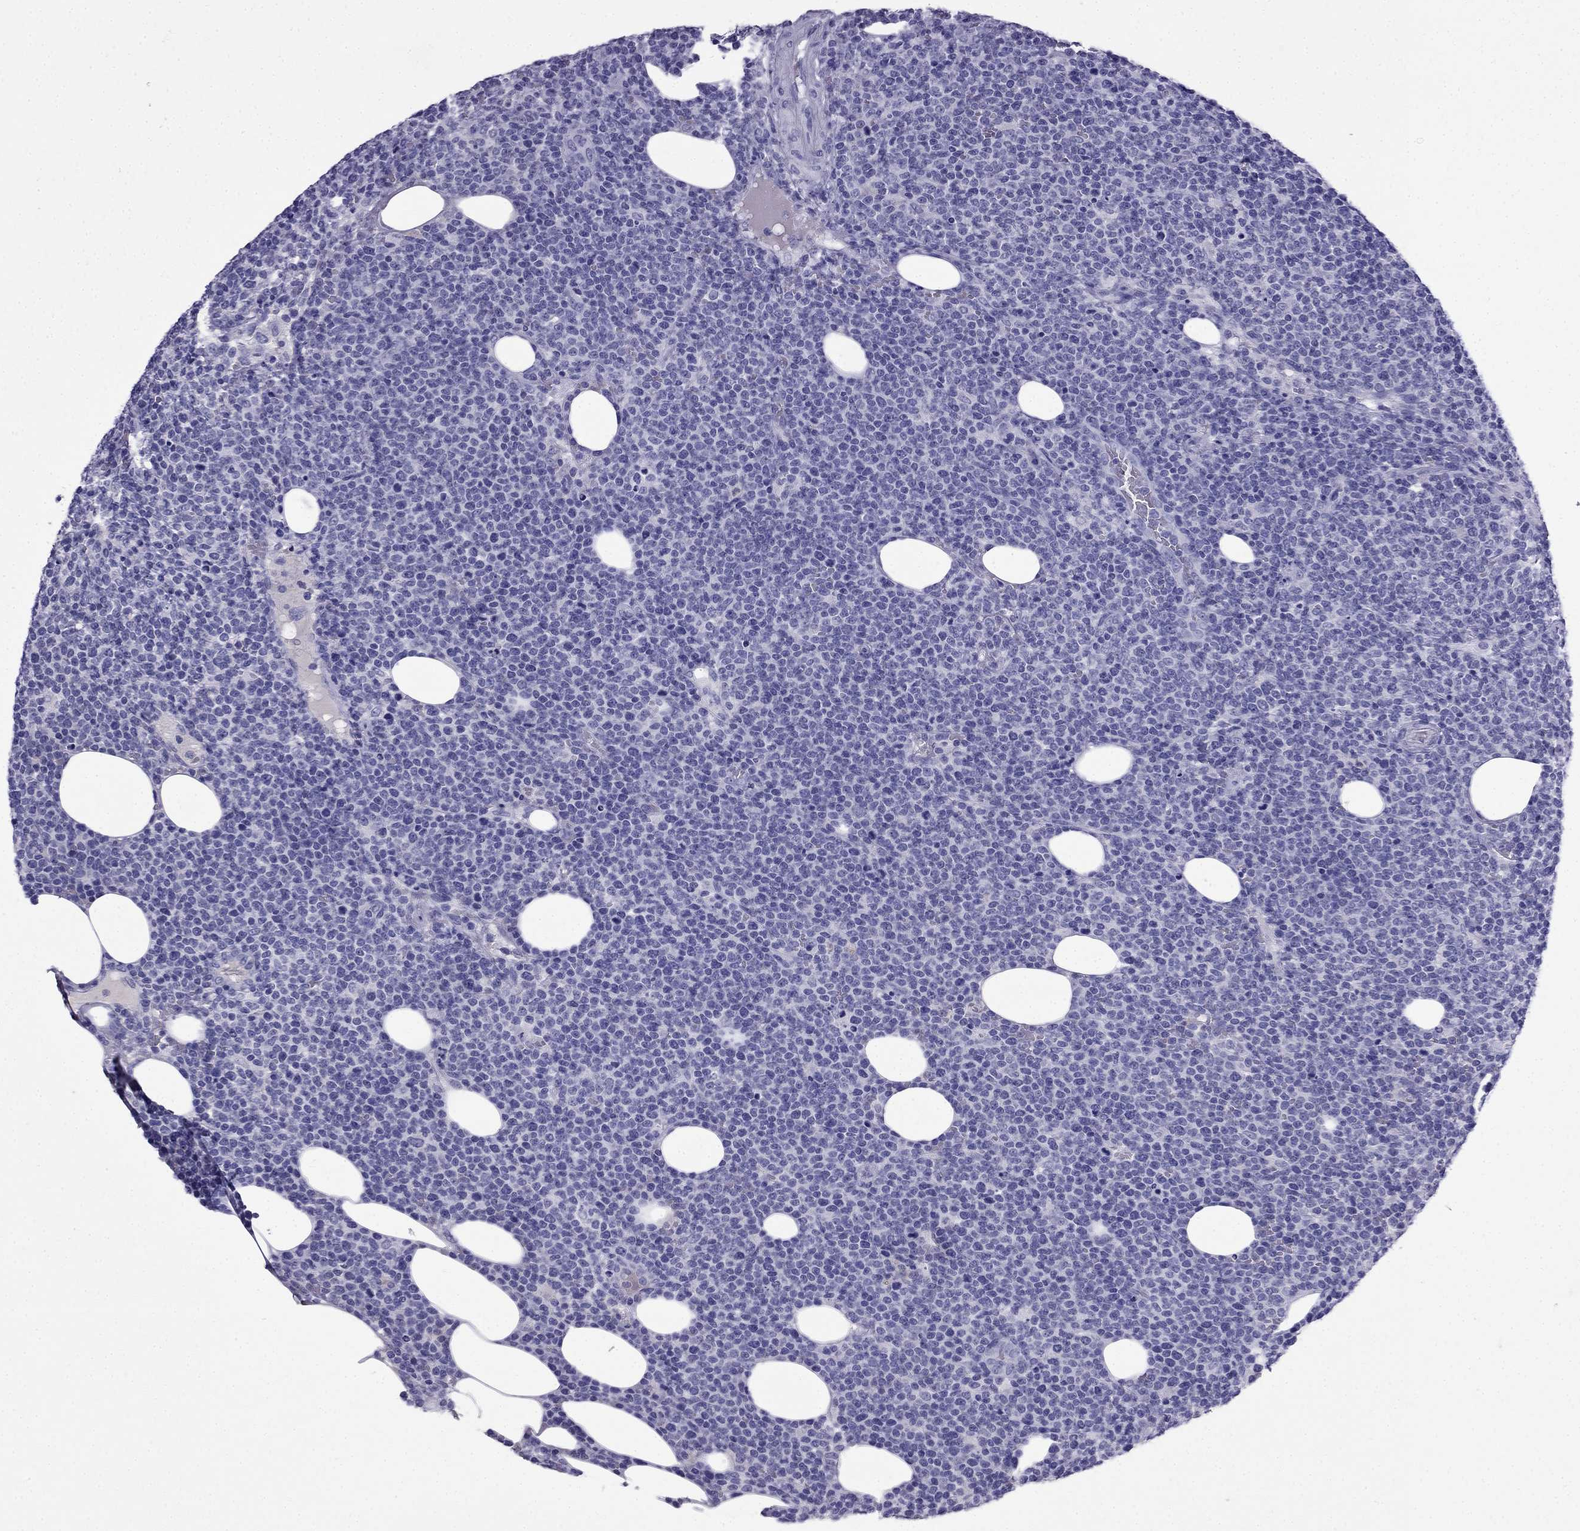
{"staining": {"intensity": "negative", "quantity": "none", "location": "none"}, "tissue": "lymphoma", "cell_type": "Tumor cells", "image_type": "cancer", "snomed": [{"axis": "morphology", "description": "Malignant lymphoma, non-Hodgkin's type, High grade"}, {"axis": "topography", "description": "Lymph node"}], "caption": "Photomicrograph shows no protein staining in tumor cells of high-grade malignant lymphoma, non-Hodgkin's type tissue.", "gene": "CDHR4", "patient": {"sex": "male", "age": 61}}